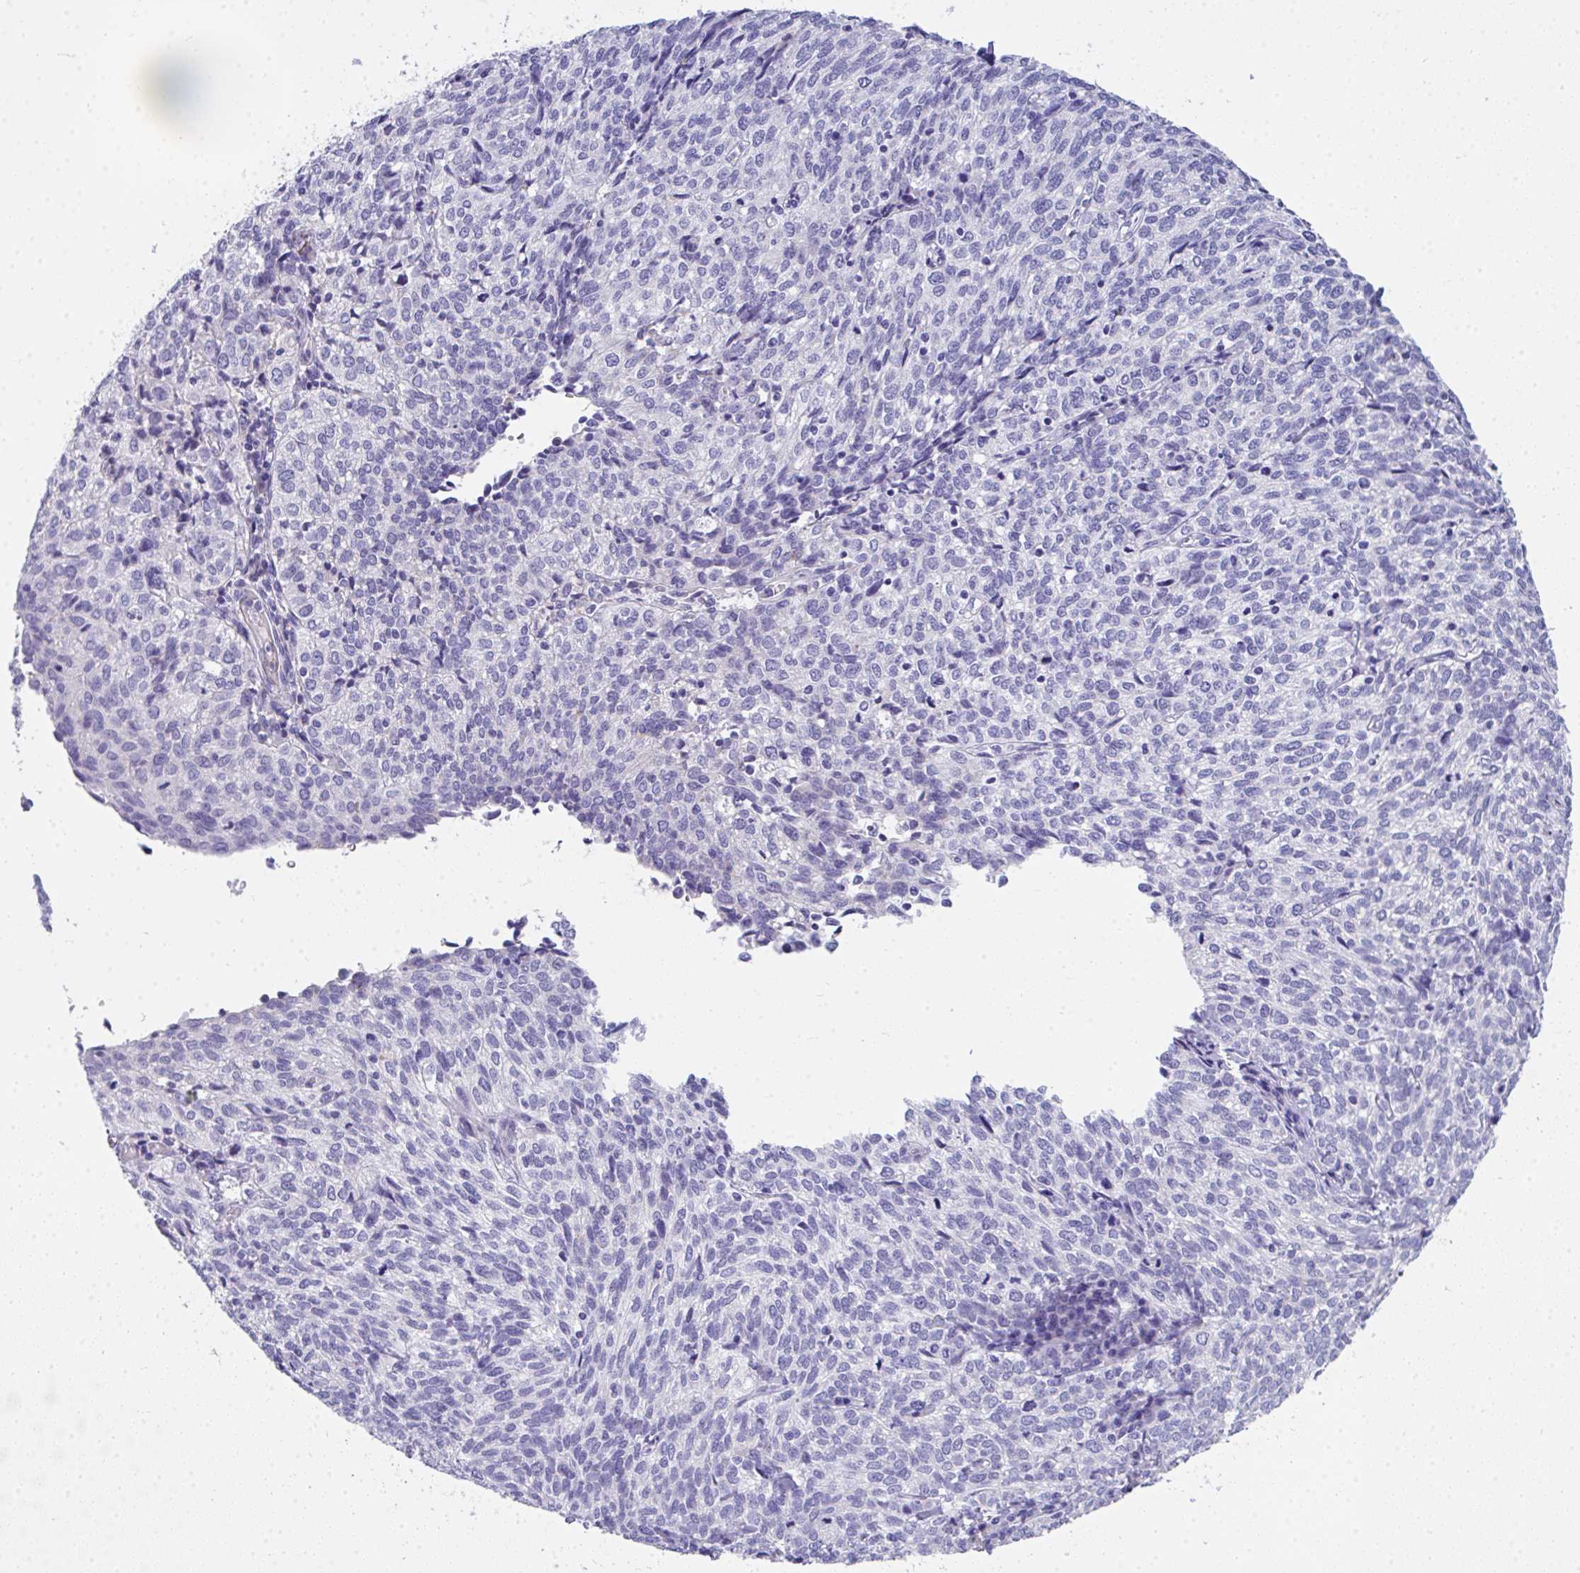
{"staining": {"intensity": "negative", "quantity": "none", "location": "none"}, "tissue": "cervical cancer", "cell_type": "Tumor cells", "image_type": "cancer", "snomed": [{"axis": "morphology", "description": "Normal tissue, NOS"}, {"axis": "morphology", "description": "Squamous cell carcinoma, NOS"}, {"axis": "topography", "description": "Vagina"}, {"axis": "topography", "description": "Cervix"}], "caption": "Image shows no protein expression in tumor cells of cervical squamous cell carcinoma tissue. The staining is performed using DAB (3,3'-diaminobenzidine) brown chromogen with nuclei counter-stained in using hematoxylin.", "gene": "COA5", "patient": {"sex": "female", "age": 45}}